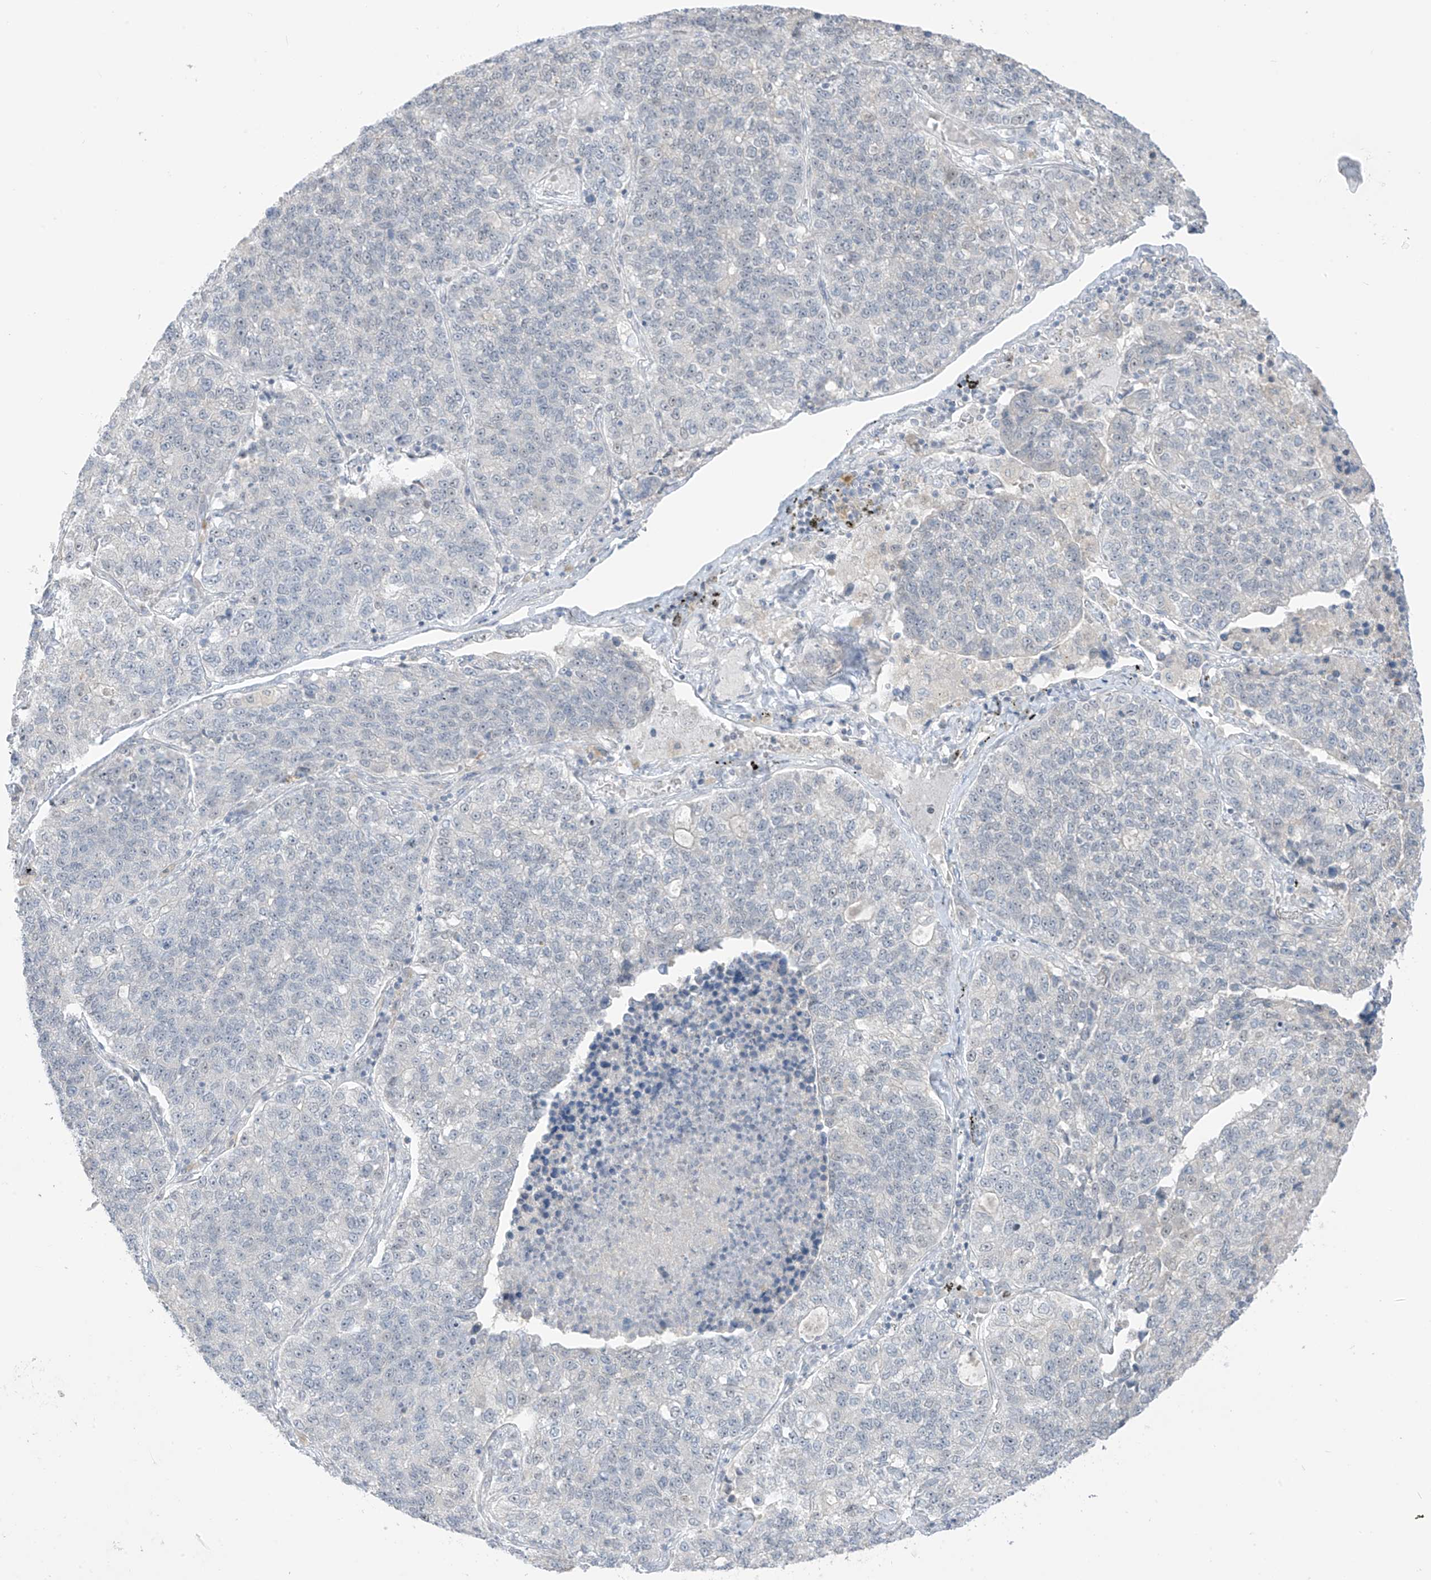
{"staining": {"intensity": "negative", "quantity": "none", "location": "none"}, "tissue": "lung cancer", "cell_type": "Tumor cells", "image_type": "cancer", "snomed": [{"axis": "morphology", "description": "Adenocarcinoma, NOS"}, {"axis": "topography", "description": "Lung"}], "caption": "This is an immunohistochemistry (IHC) micrograph of human lung cancer. There is no expression in tumor cells.", "gene": "ASPRV1", "patient": {"sex": "male", "age": 49}}